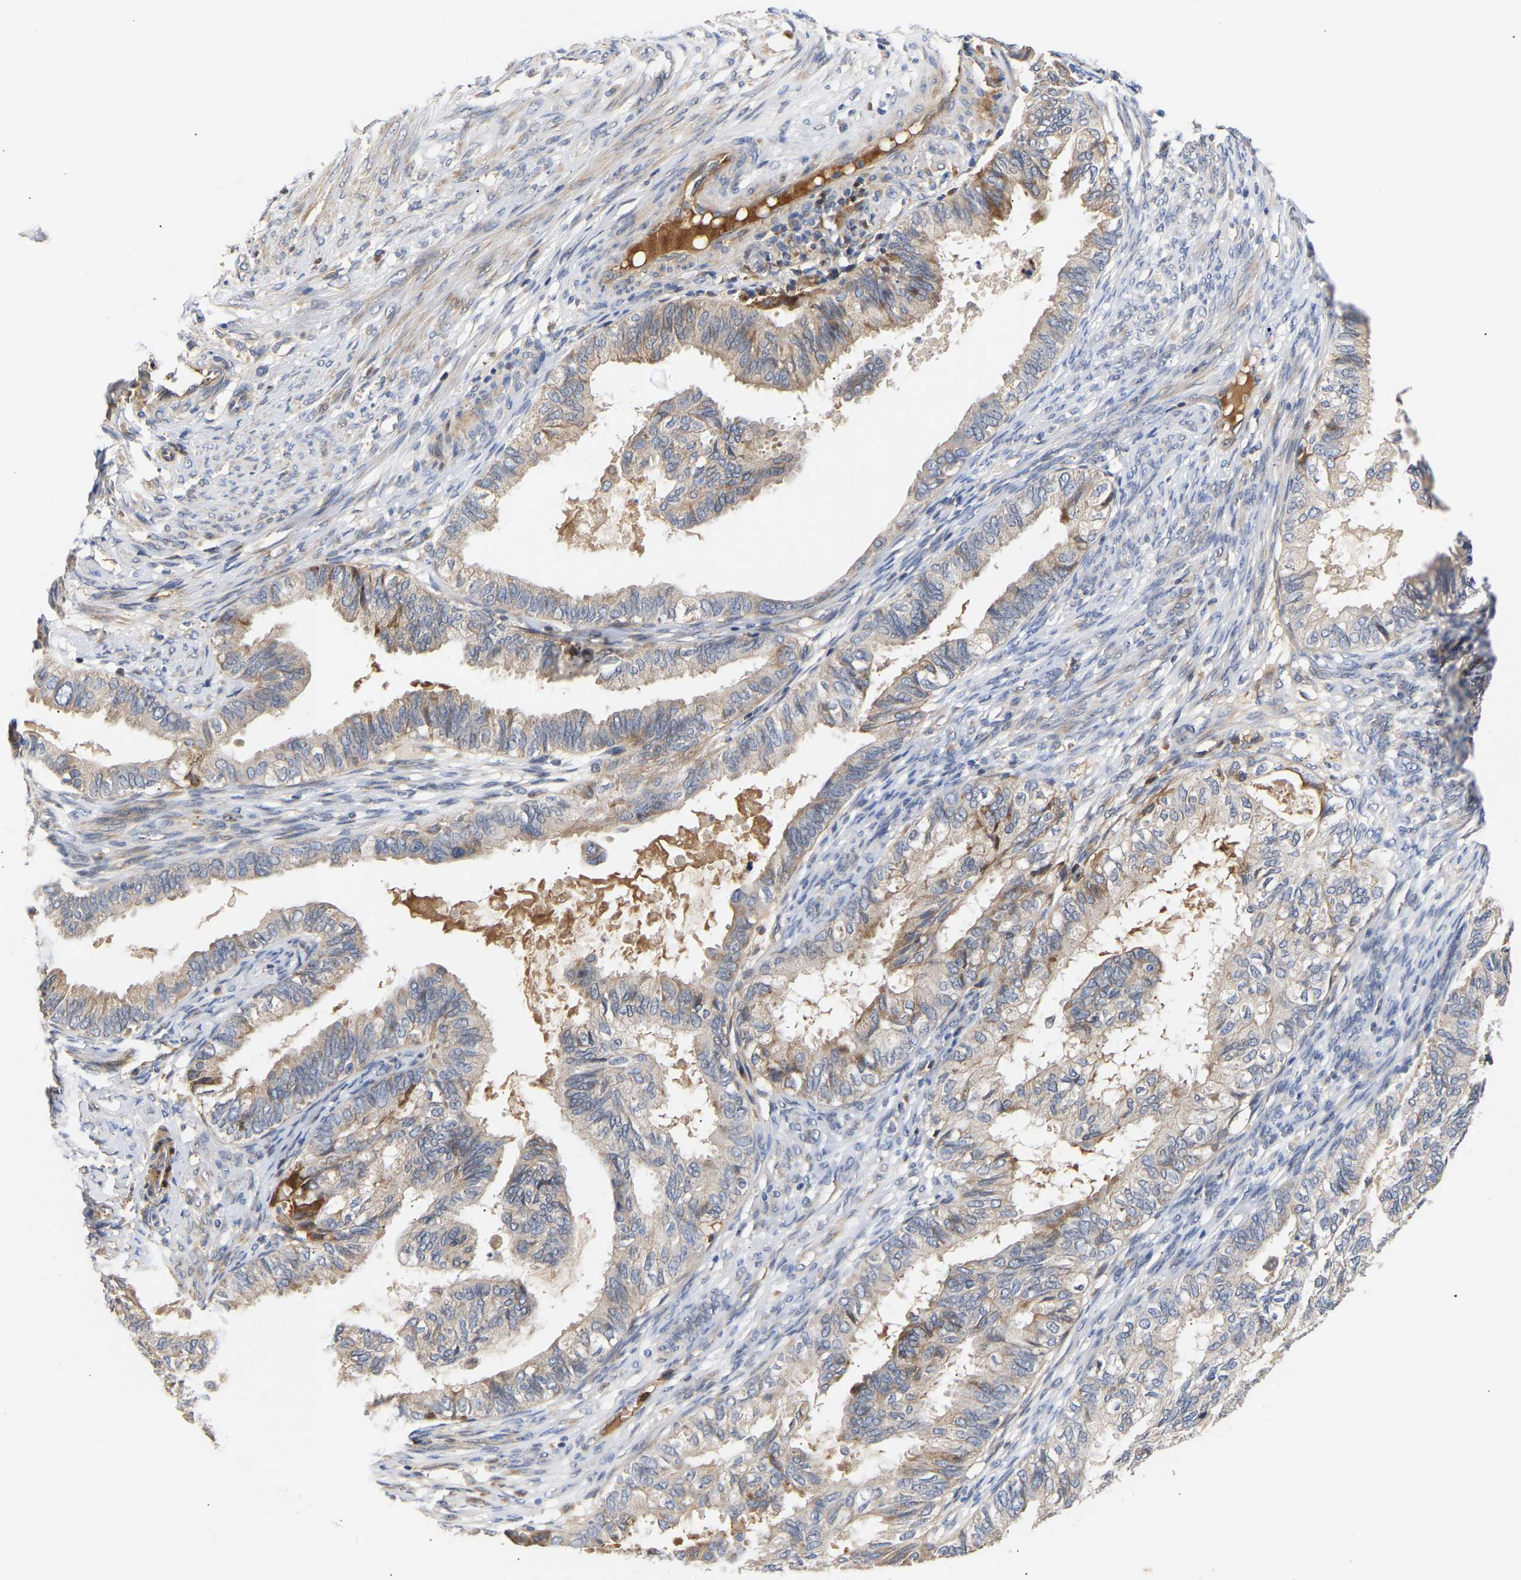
{"staining": {"intensity": "weak", "quantity": "<25%", "location": "cytoplasmic/membranous"}, "tissue": "cervical cancer", "cell_type": "Tumor cells", "image_type": "cancer", "snomed": [{"axis": "morphology", "description": "Normal tissue, NOS"}, {"axis": "morphology", "description": "Adenocarcinoma, NOS"}, {"axis": "topography", "description": "Cervix"}, {"axis": "topography", "description": "Endometrium"}], "caption": "Immunohistochemistry image of cervical cancer (adenocarcinoma) stained for a protein (brown), which demonstrates no positivity in tumor cells.", "gene": "KASH5", "patient": {"sex": "female", "age": 86}}